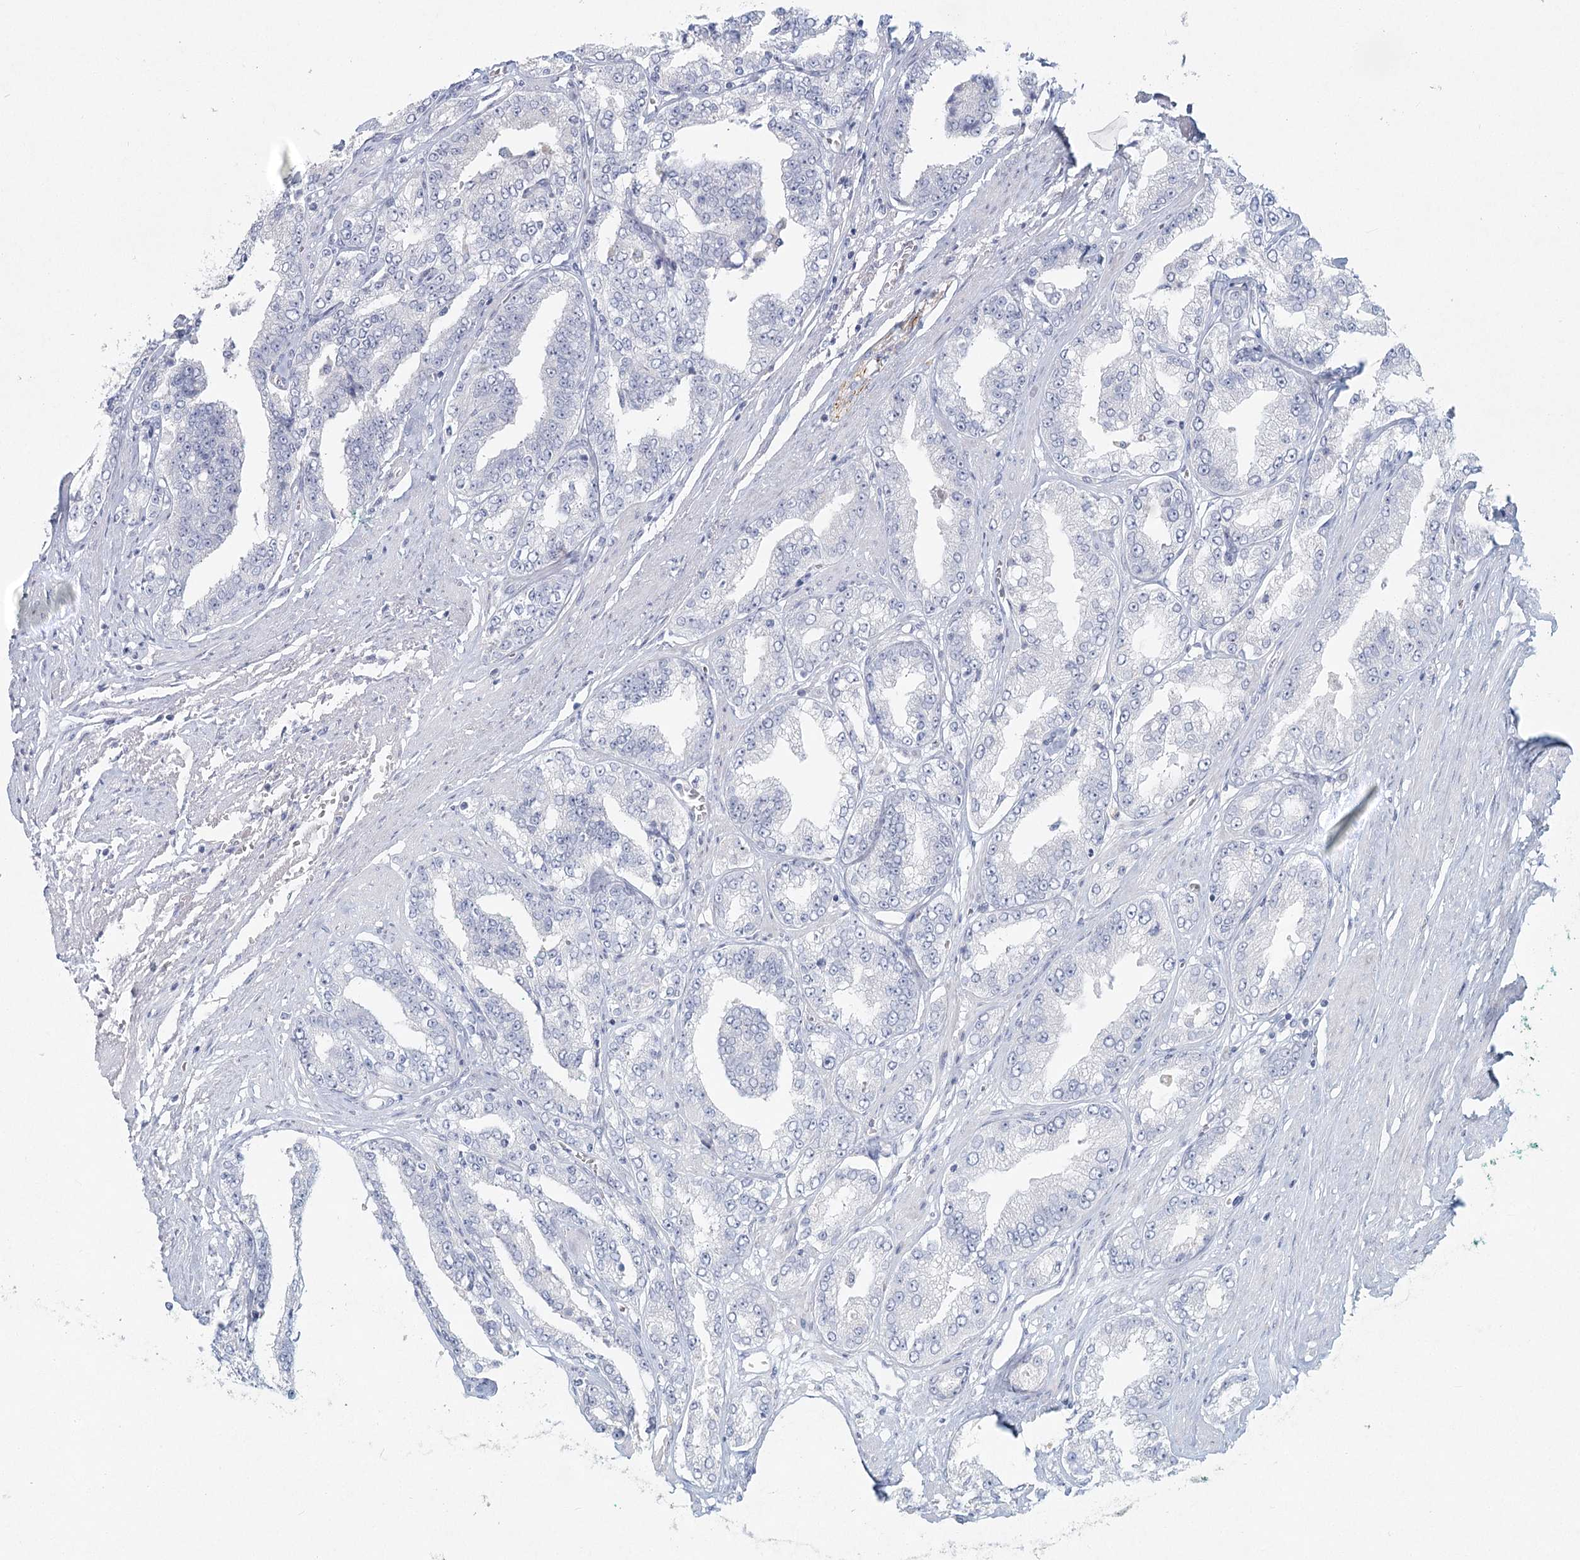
{"staining": {"intensity": "negative", "quantity": "none", "location": "none"}, "tissue": "prostate cancer", "cell_type": "Tumor cells", "image_type": "cancer", "snomed": [{"axis": "morphology", "description": "Adenocarcinoma, High grade"}, {"axis": "topography", "description": "Prostate"}], "caption": "Prostate cancer (adenocarcinoma (high-grade)) stained for a protein using IHC shows no expression tumor cells.", "gene": "LRP2BP", "patient": {"sex": "male", "age": 71}}